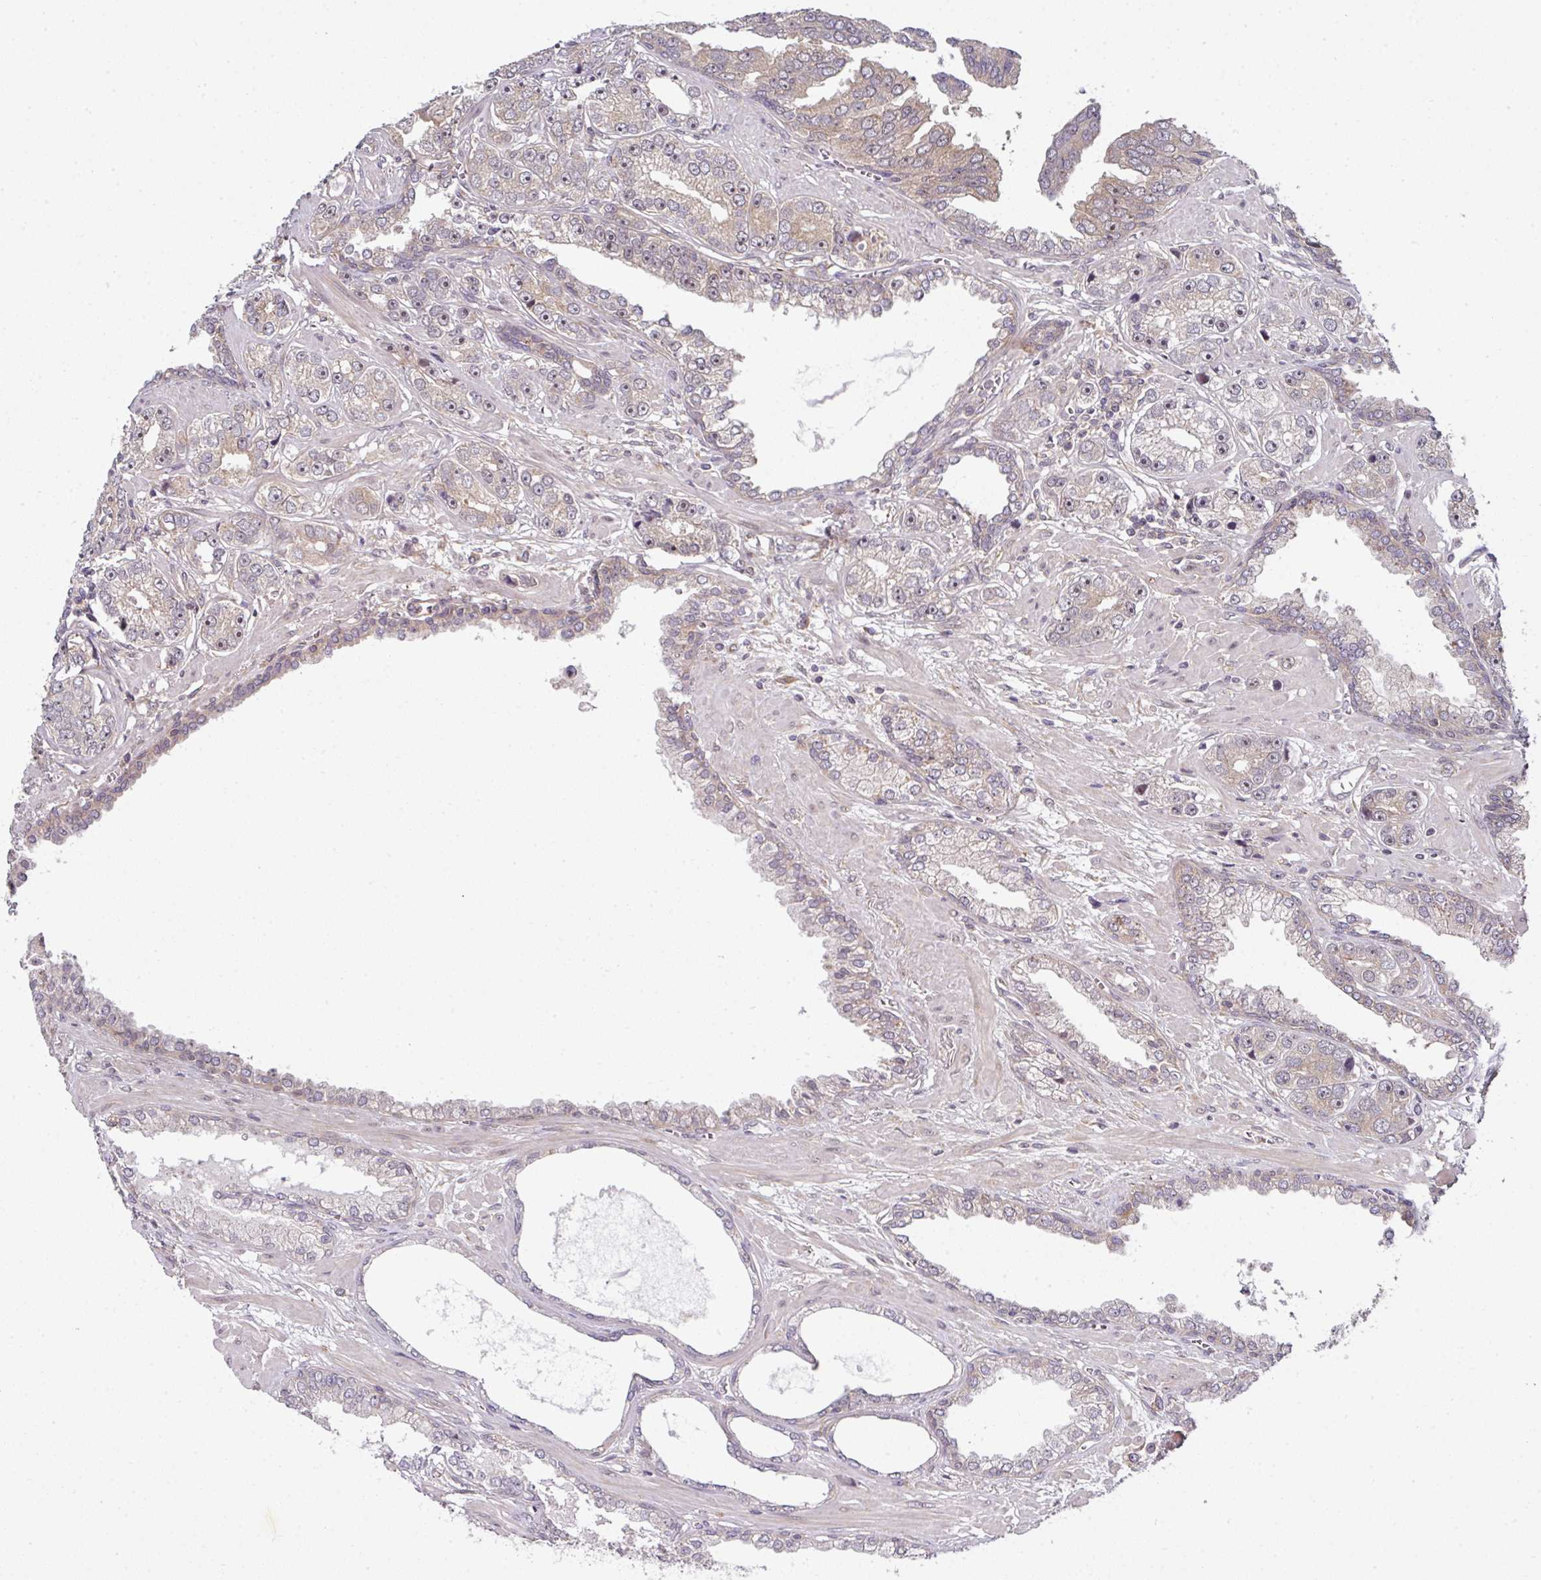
{"staining": {"intensity": "weak", "quantity": ">75%", "location": "cytoplasmic/membranous,nuclear"}, "tissue": "prostate cancer", "cell_type": "Tumor cells", "image_type": "cancer", "snomed": [{"axis": "morphology", "description": "Adenocarcinoma, High grade"}, {"axis": "topography", "description": "Prostate"}], "caption": "A high-resolution micrograph shows IHC staining of prostate cancer (high-grade adenocarcinoma), which shows weak cytoplasmic/membranous and nuclear expression in about >75% of tumor cells. Nuclei are stained in blue.", "gene": "CAMLG", "patient": {"sex": "male", "age": 71}}